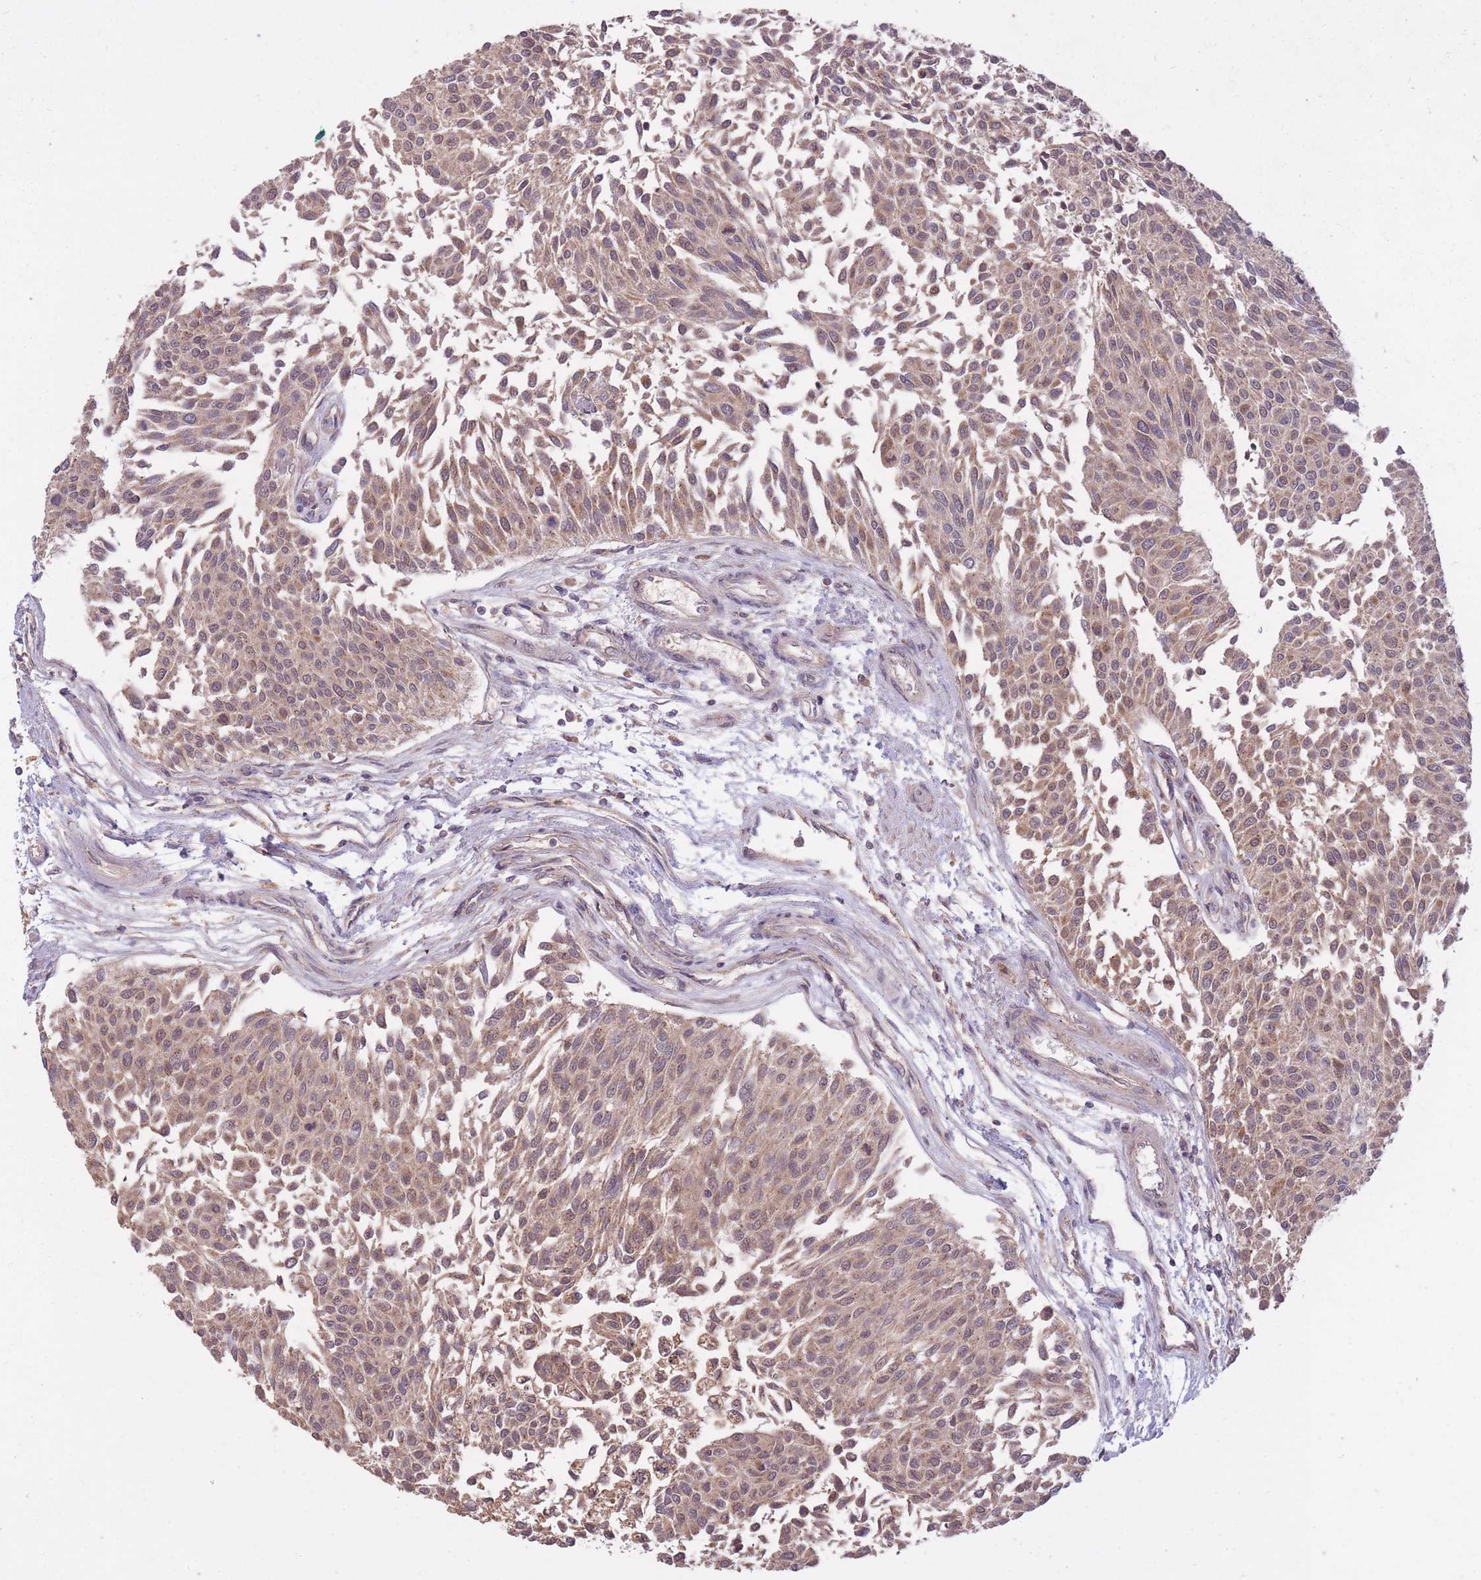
{"staining": {"intensity": "weak", "quantity": ">75%", "location": "cytoplasmic/membranous"}, "tissue": "urothelial cancer", "cell_type": "Tumor cells", "image_type": "cancer", "snomed": [{"axis": "morphology", "description": "Urothelial carcinoma, NOS"}, {"axis": "topography", "description": "Urinary bladder"}], "caption": "Brown immunohistochemical staining in transitional cell carcinoma displays weak cytoplasmic/membranous expression in about >75% of tumor cells.", "gene": "IGF2BP2", "patient": {"sex": "male", "age": 55}}